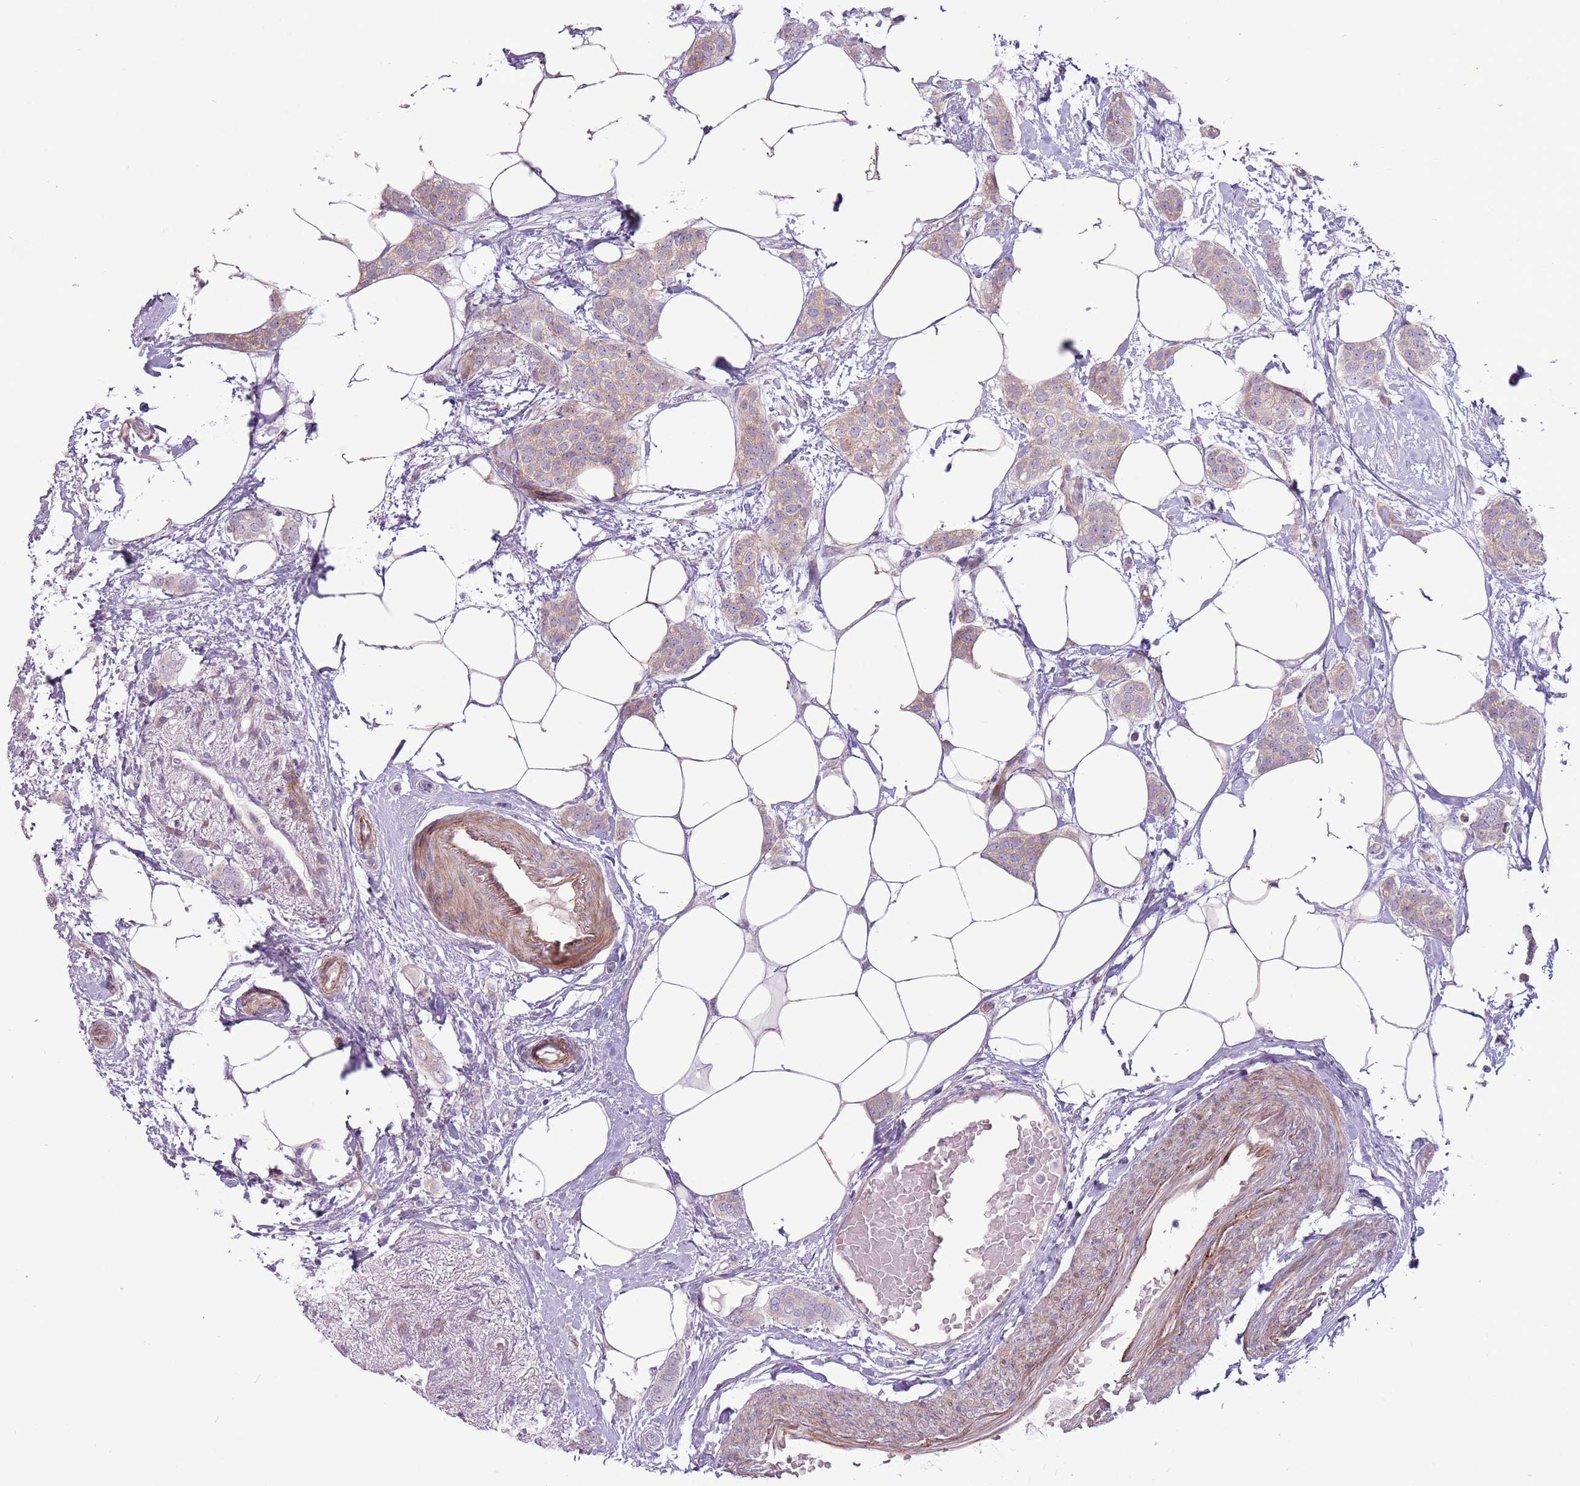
{"staining": {"intensity": "weak", "quantity": ">75%", "location": "cytoplasmic/membranous"}, "tissue": "breast cancer", "cell_type": "Tumor cells", "image_type": "cancer", "snomed": [{"axis": "morphology", "description": "Duct carcinoma"}, {"axis": "topography", "description": "Breast"}], "caption": "Tumor cells demonstrate low levels of weak cytoplasmic/membranous staining in approximately >75% of cells in breast cancer.", "gene": "MRO", "patient": {"sex": "female", "age": 72}}